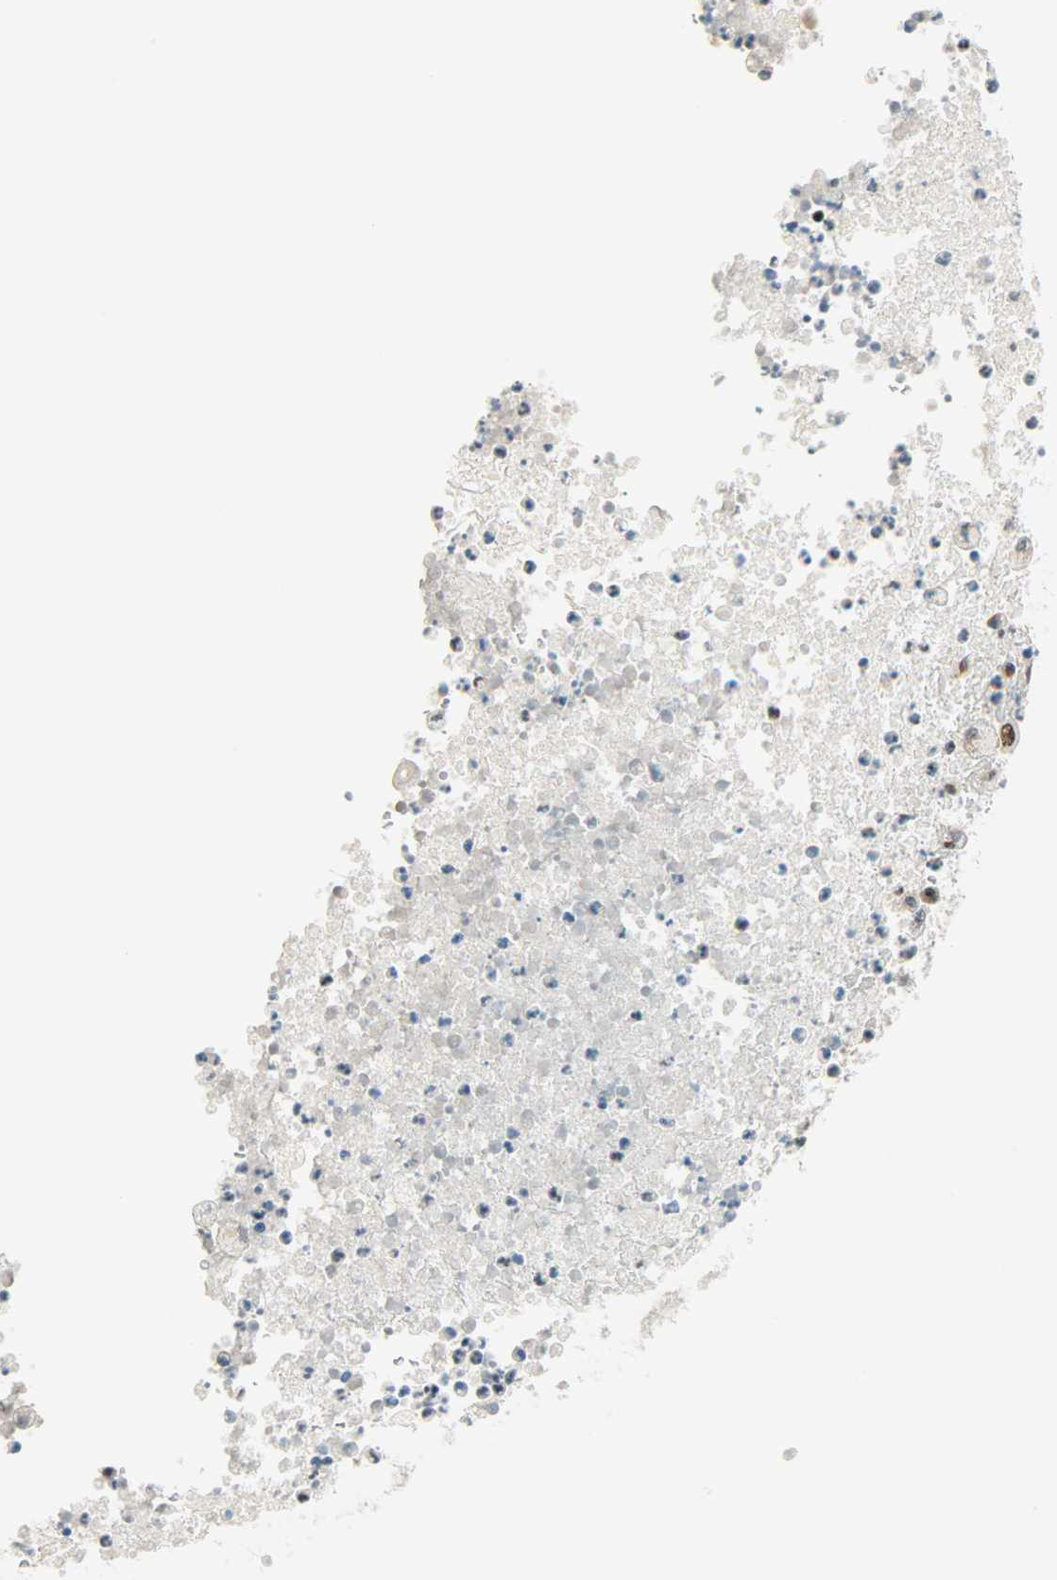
{"staining": {"intensity": "negative", "quantity": "none", "location": "none"}, "tissue": "melanoma", "cell_type": "Tumor cells", "image_type": "cancer", "snomed": [{"axis": "morphology", "description": "Malignant melanoma, Metastatic site"}, {"axis": "topography", "description": "Skin"}], "caption": "An immunohistochemistry micrograph of melanoma is shown. There is no staining in tumor cells of melanoma.", "gene": "JUNB", "patient": {"sex": "female", "age": 56}}